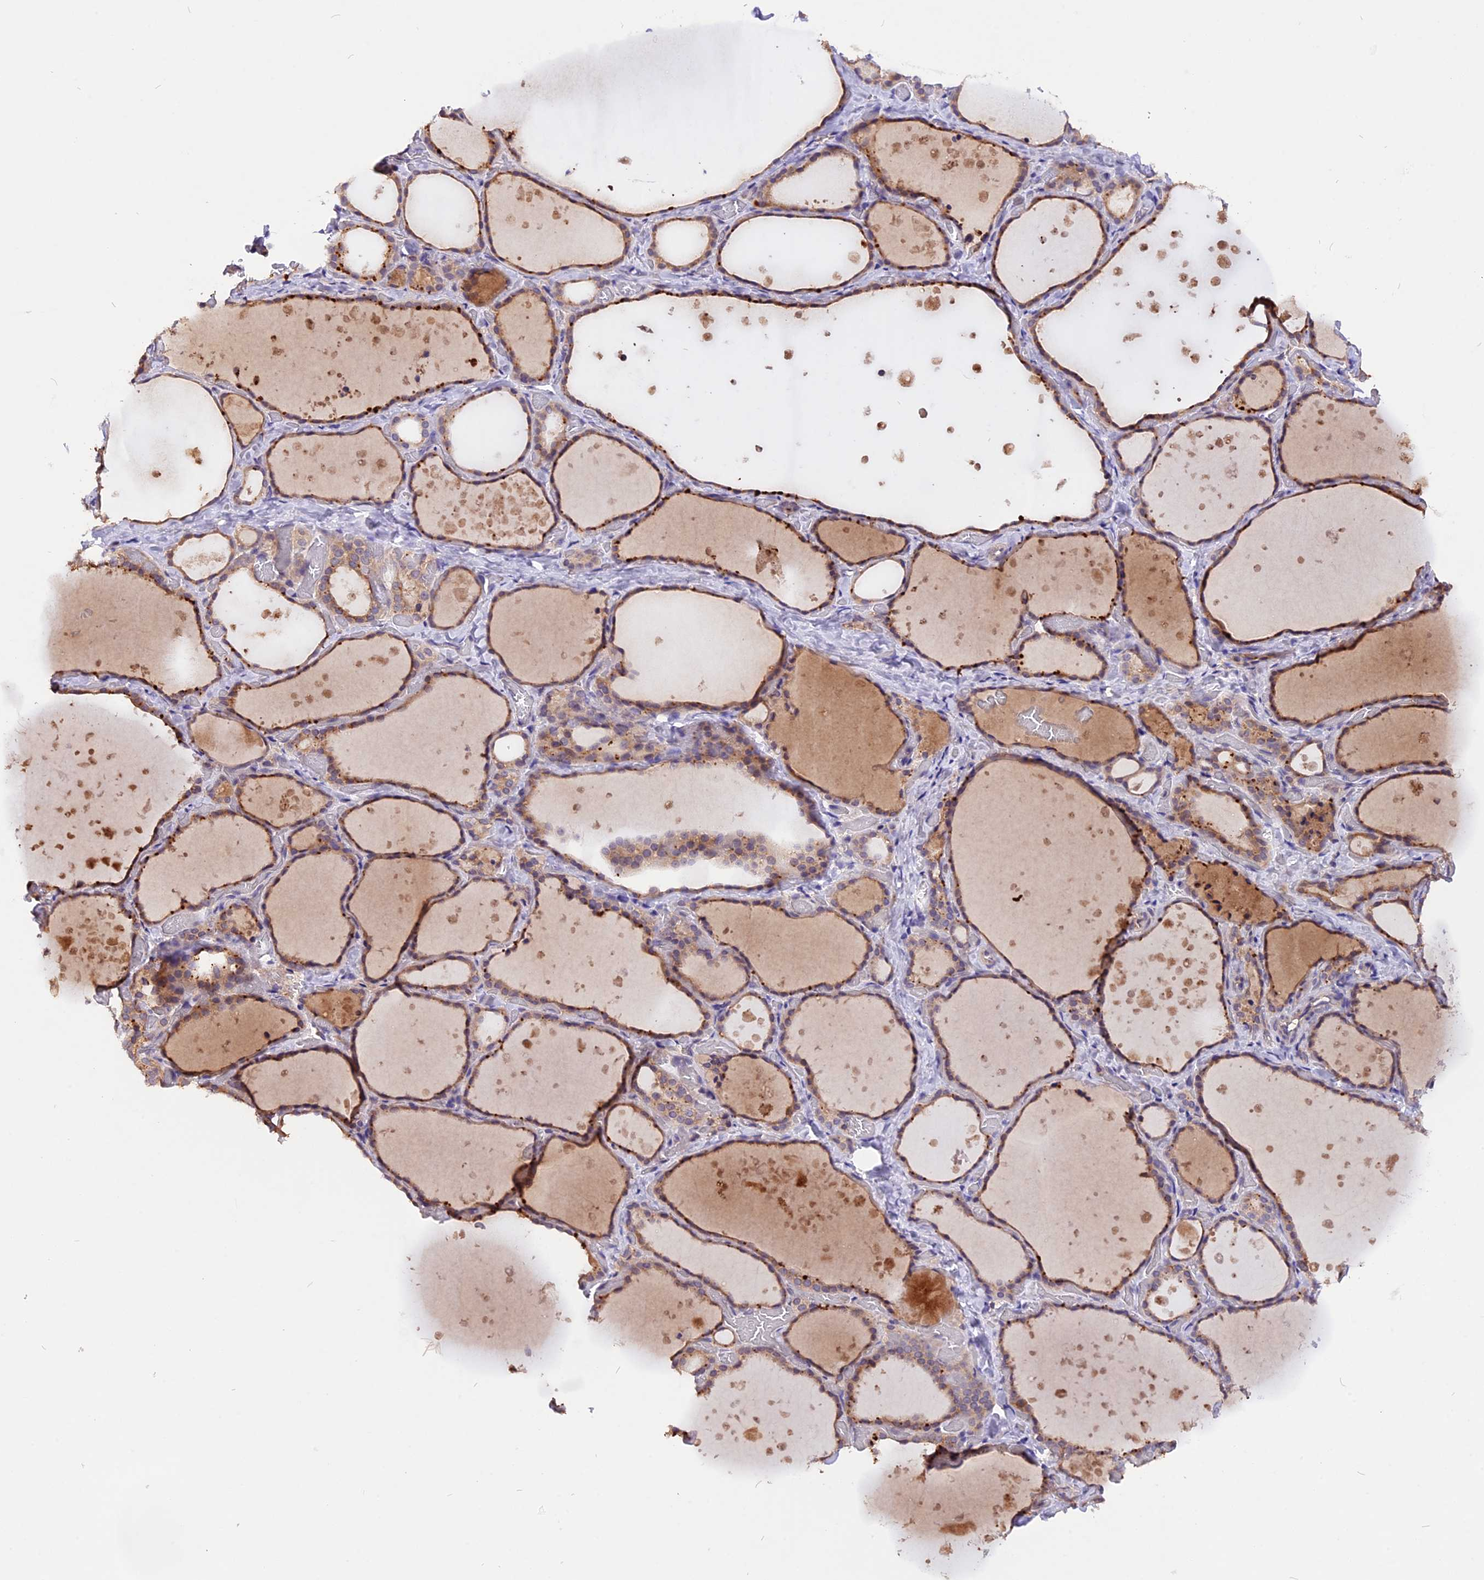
{"staining": {"intensity": "moderate", "quantity": ">75%", "location": "cytoplasmic/membranous"}, "tissue": "thyroid gland", "cell_type": "Glandular cells", "image_type": "normal", "snomed": [{"axis": "morphology", "description": "Normal tissue, NOS"}, {"axis": "topography", "description": "Thyroid gland"}], "caption": "Immunohistochemical staining of unremarkable human thyroid gland demonstrates medium levels of moderate cytoplasmic/membranous positivity in approximately >75% of glandular cells.", "gene": "MARK4", "patient": {"sex": "female", "age": 44}}